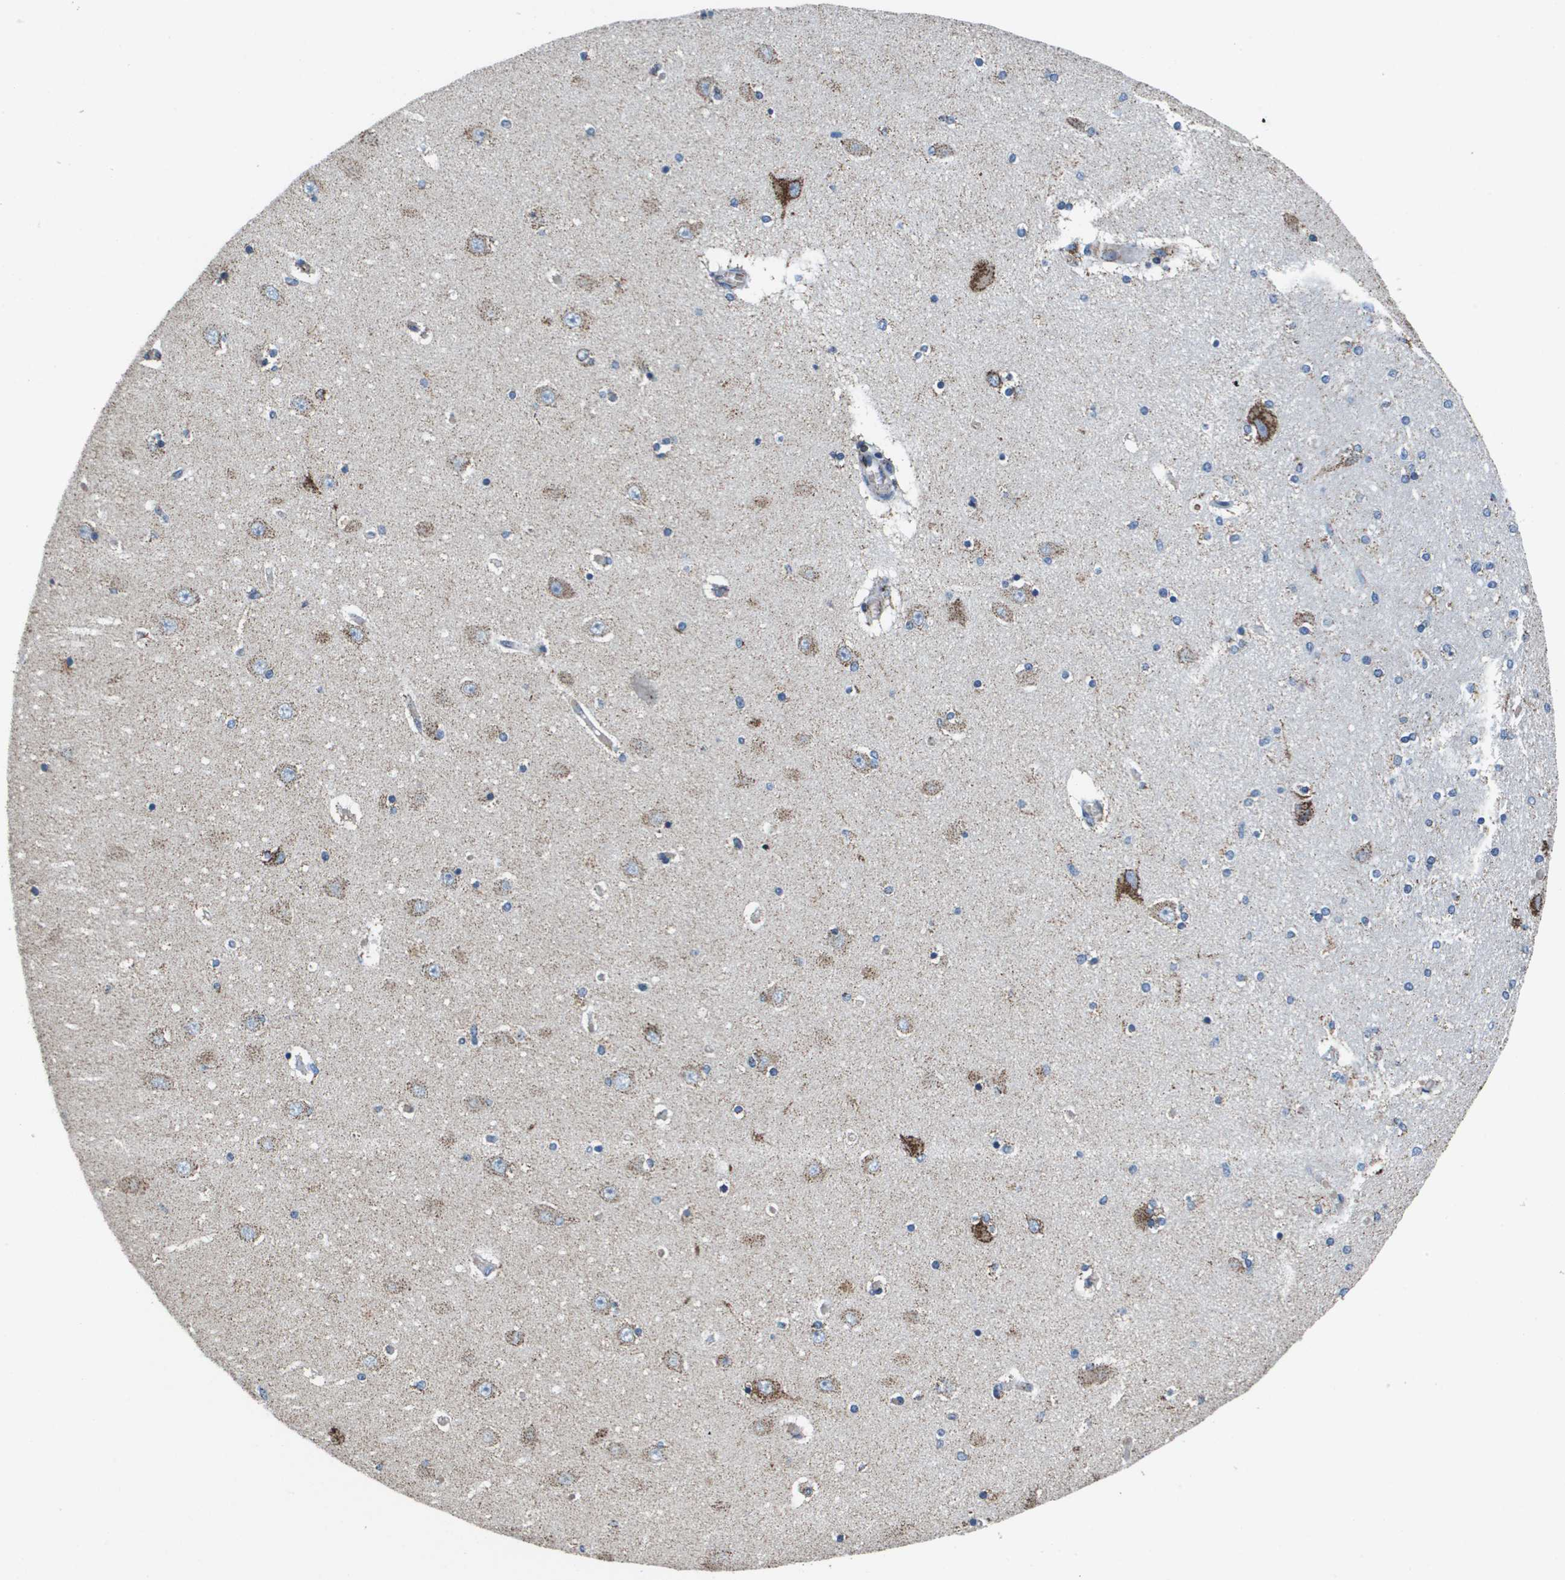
{"staining": {"intensity": "negative", "quantity": "none", "location": "none"}, "tissue": "hippocampus", "cell_type": "Glial cells", "image_type": "normal", "snomed": [{"axis": "morphology", "description": "Normal tissue, NOS"}, {"axis": "topography", "description": "Hippocampus"}], "caption": "A high-resolution histopathology image shows IHC staining of unremarkable hippocampus, which exhibits no significant expression in glial cells. (DAB immunohistochemistry visualized using brightfield microscopy, high magnification).", "gene": "ATP5F1B", "patient": {"sex": "female", "age": 54}}